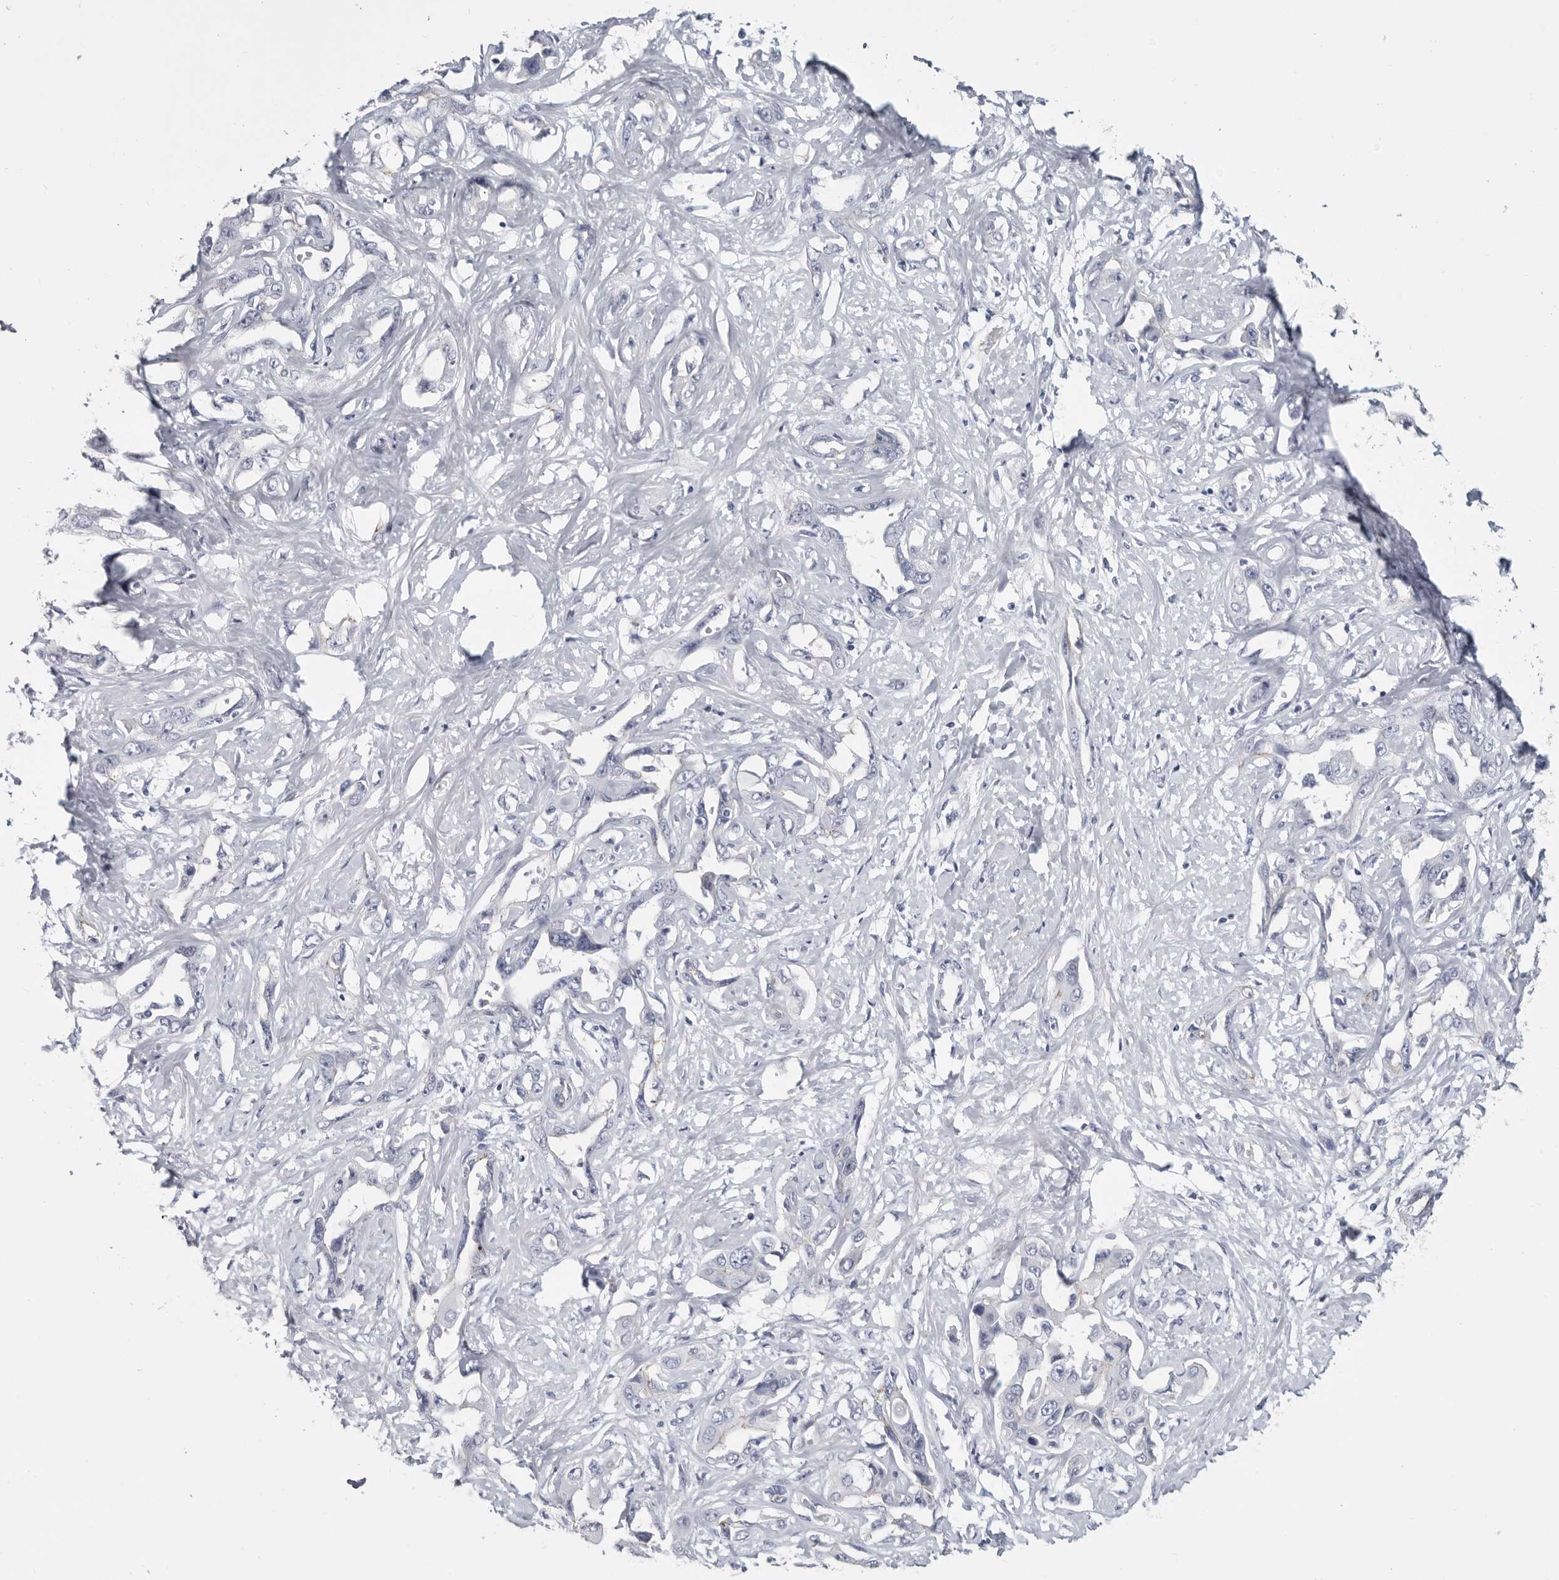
{"staining": {"intensity": "negative", "quantity": "none", "location": "none"}, "tissue": "liver cancer", "cell_type": "Tumor cells", "image_type": "cancer", "snomed": [{"axis": "morphology", "description": "Cholangiocarcinoma"}, {"axis": "topography", "description": "Liver"}], "caption": "Histopathology image shows no significant protein staining in tumor cells of cholangiocarcinoma (liver).", "gene": "WRAP73", "patient": {"sex": "male", "age": 59}}